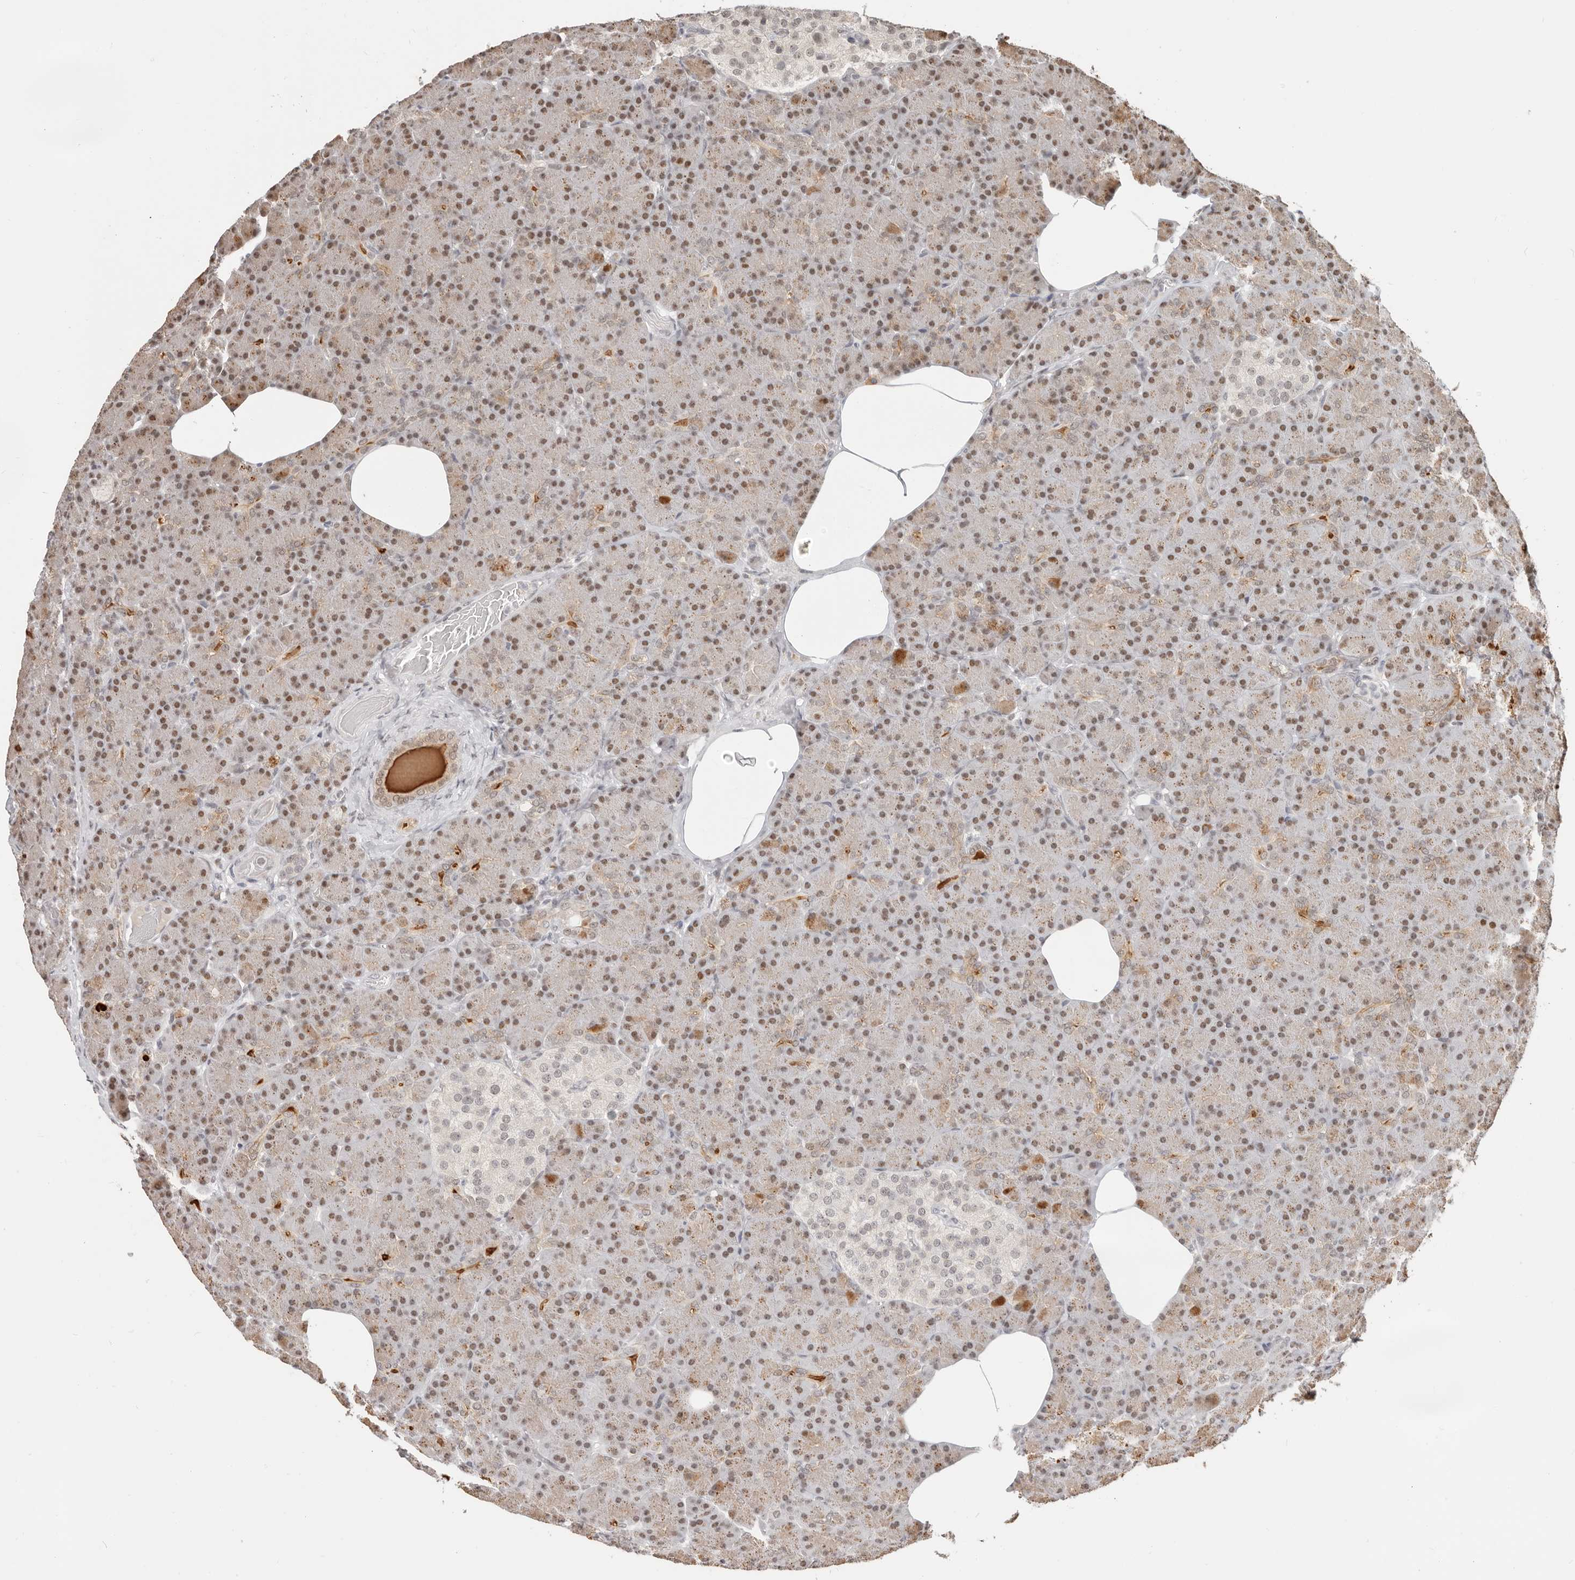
{"staining": {"intensity": "moderate", "quantity": ">75%", "location": "cytoplasmic/membranous,nuclear"}, "tissue": "pancreas", "cell_type": "Exocrine glandular cells", "image_type": "normal", "snomed": [{"axis": "morphology", "description": "Normal tissue, NOS"}, {"axis": "topography", "description": "Pancreas"}], "caption": "A medium amount of moderate cytoplasmic/membranous,nuclear expression is appreciated in approximately >75% of exocrine glandular cells in benign pancreas. (Stains: DAB (3,3'-diaminobenzidine) in brown, nuclei in blue, Microscopy: brightfield microscopy at high magnification).", "gene": "RFC2", "patient": {"sex": "female", "age": 43}}